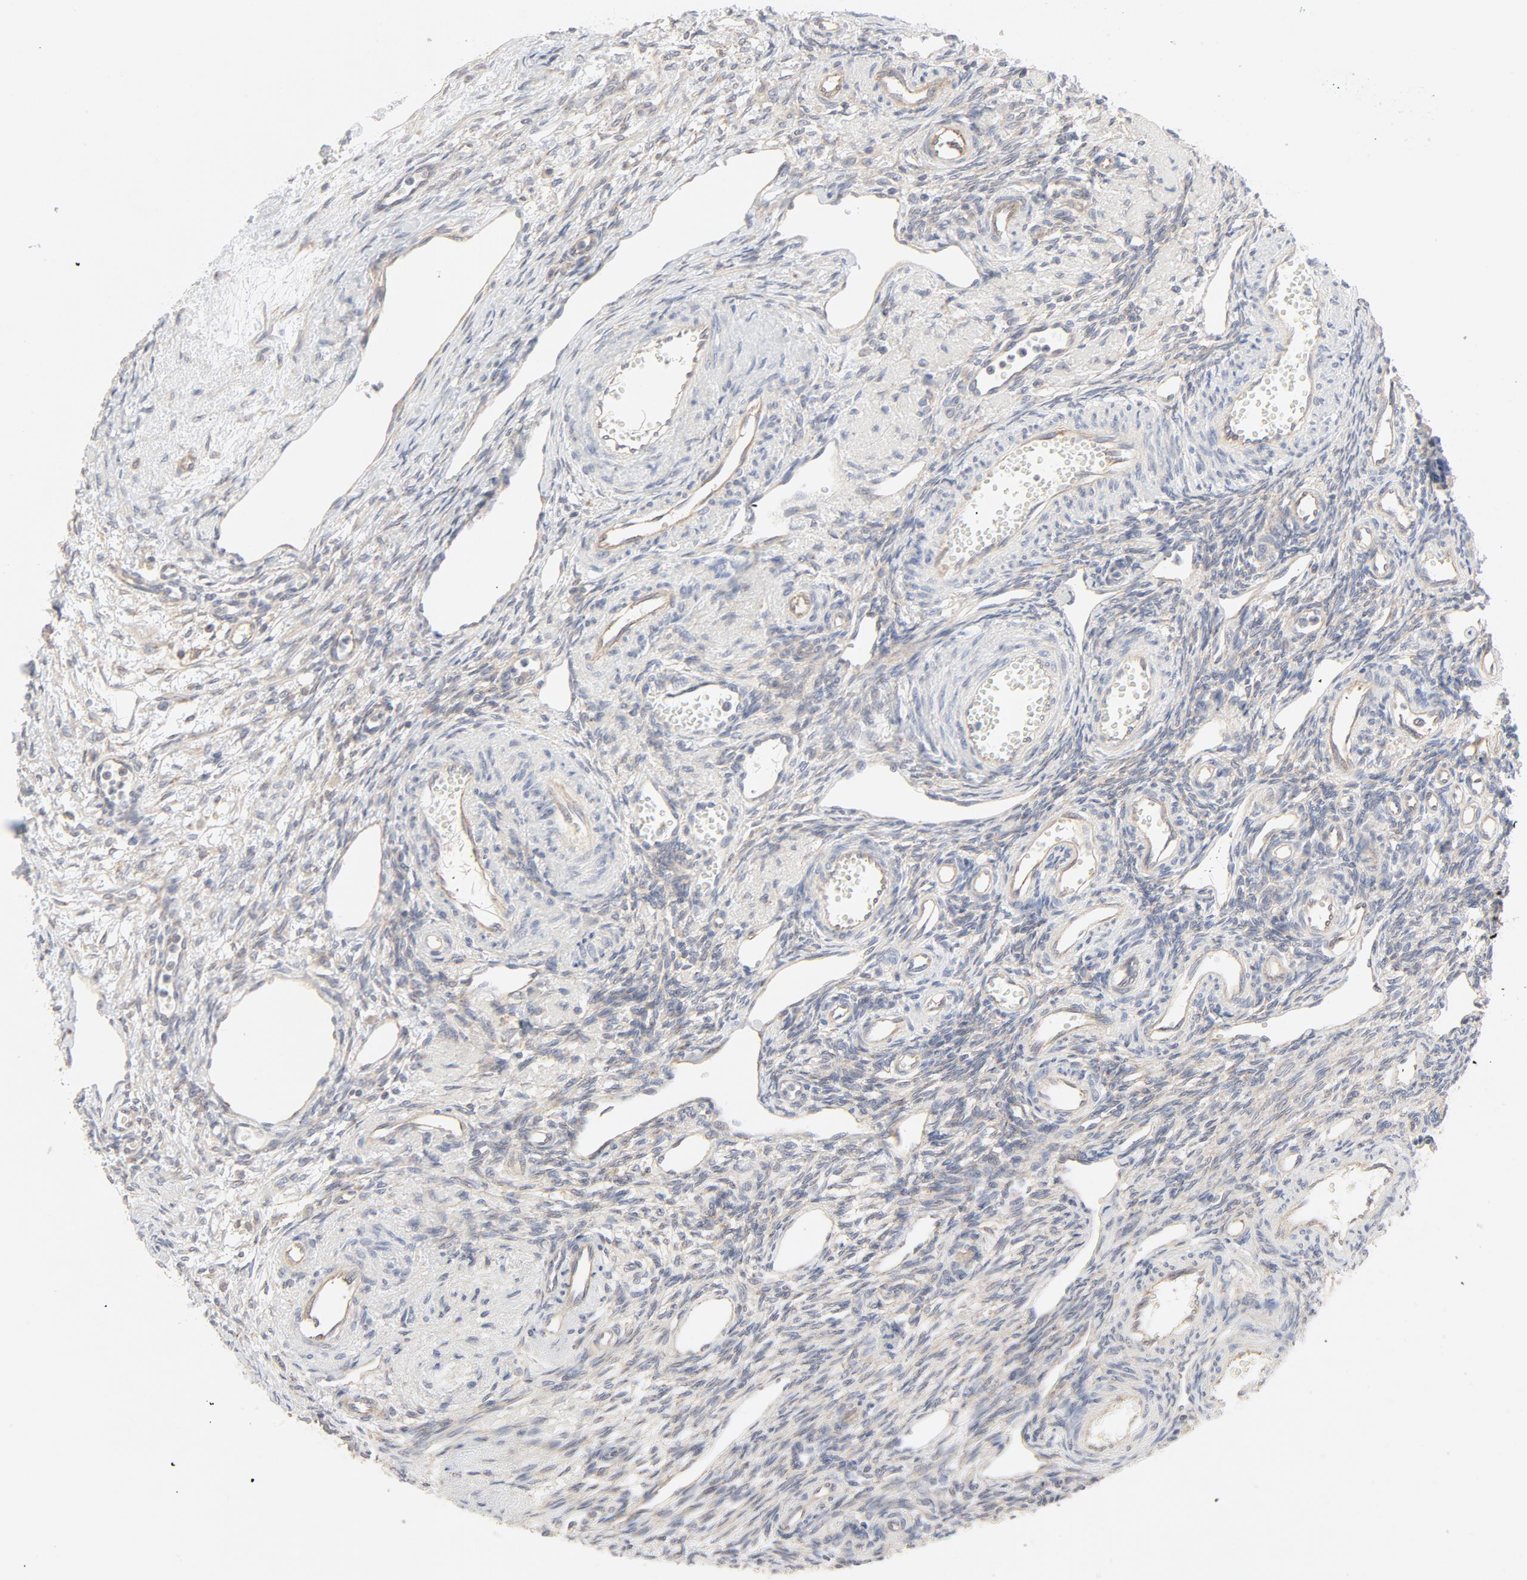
{"staining": {"intensity": "negative", "quantity": "none", "location": "none"}, "tissue": "ovary", "cell_type": "Ovarian stroma cells", "image_type": "normal", "snomed": [{"axis": "morphology", "description": "Normal tissue, NOS"}, {"axis": "topography", "description": "Ovary"}], "caption": "IHC histopathology image of normal ovary: ovary stained with DAB demonstrates no significant protein positivity in ovarian stroma cells.", "gene": "RABEP1", "patient": {"sex": "female", "age": 33}}